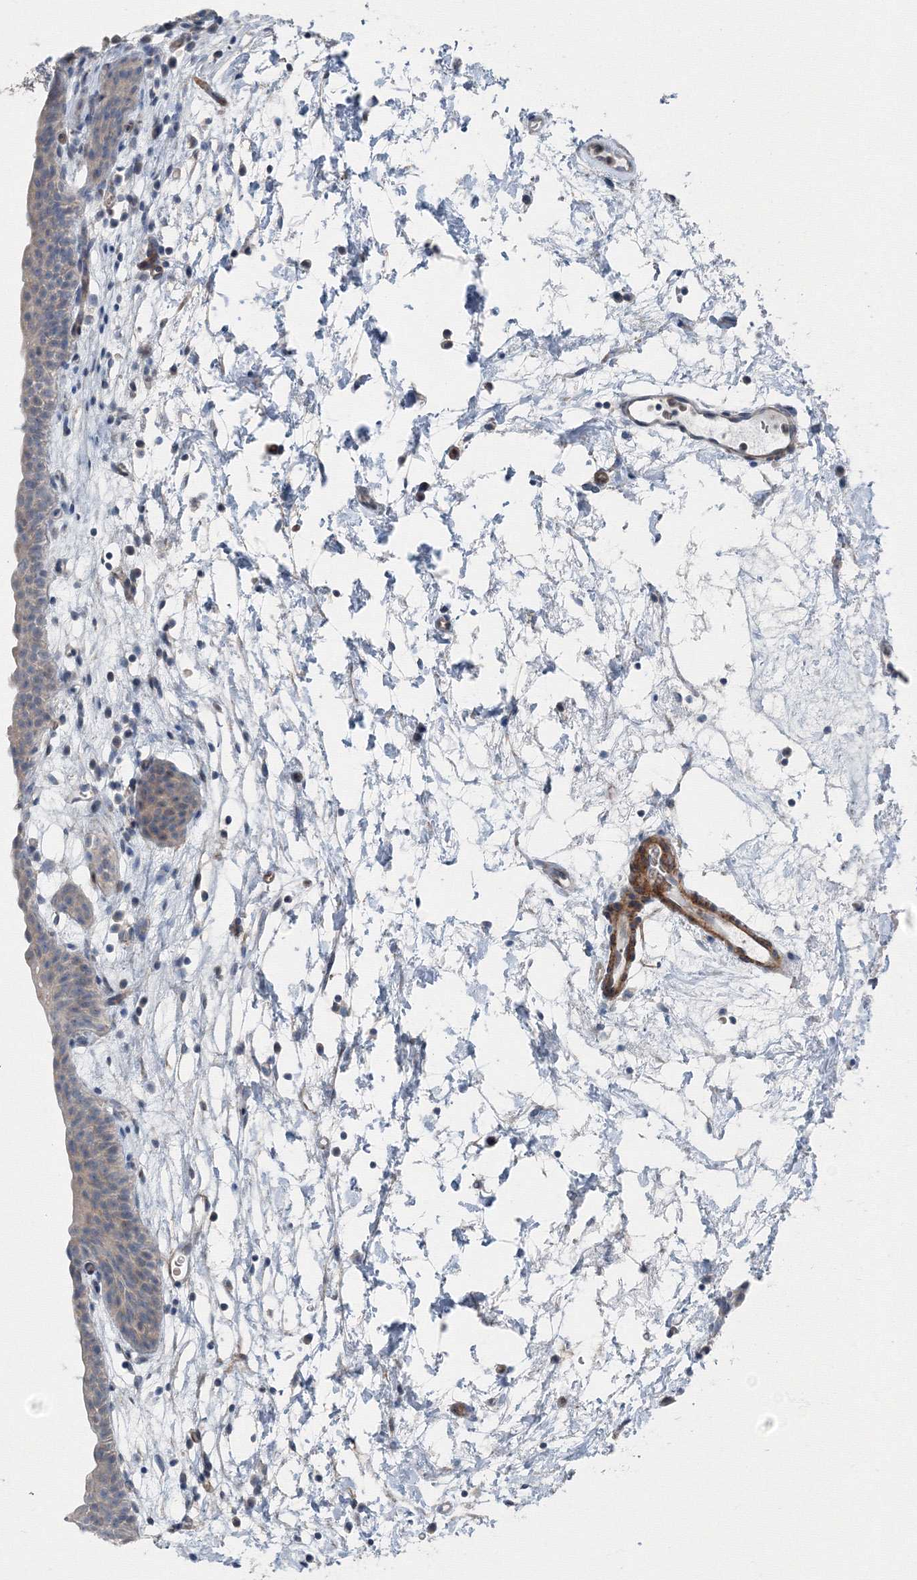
{"staining": {"intensity": "negative", "quantity": "none", "location": "none"}, "tissue": "urinary bladder", "cell_type": "Urothelial cells", "image_type": "normal", "snomed": [{"axis": "morphology", "description": "Normal tissue, NOS"}, {"axis": "topography", "description": "Urinary bladder"}], "caption": "Unremarkable urinary bladder was stained to show a protein in brown. There is no significant staining in urothelial cells. (DAB (3,3'-diaminobenzidine) IHC with hematoxylin counter stain).", "gene": "AASDH", "patient": {"sex": "male", "age": 83}}